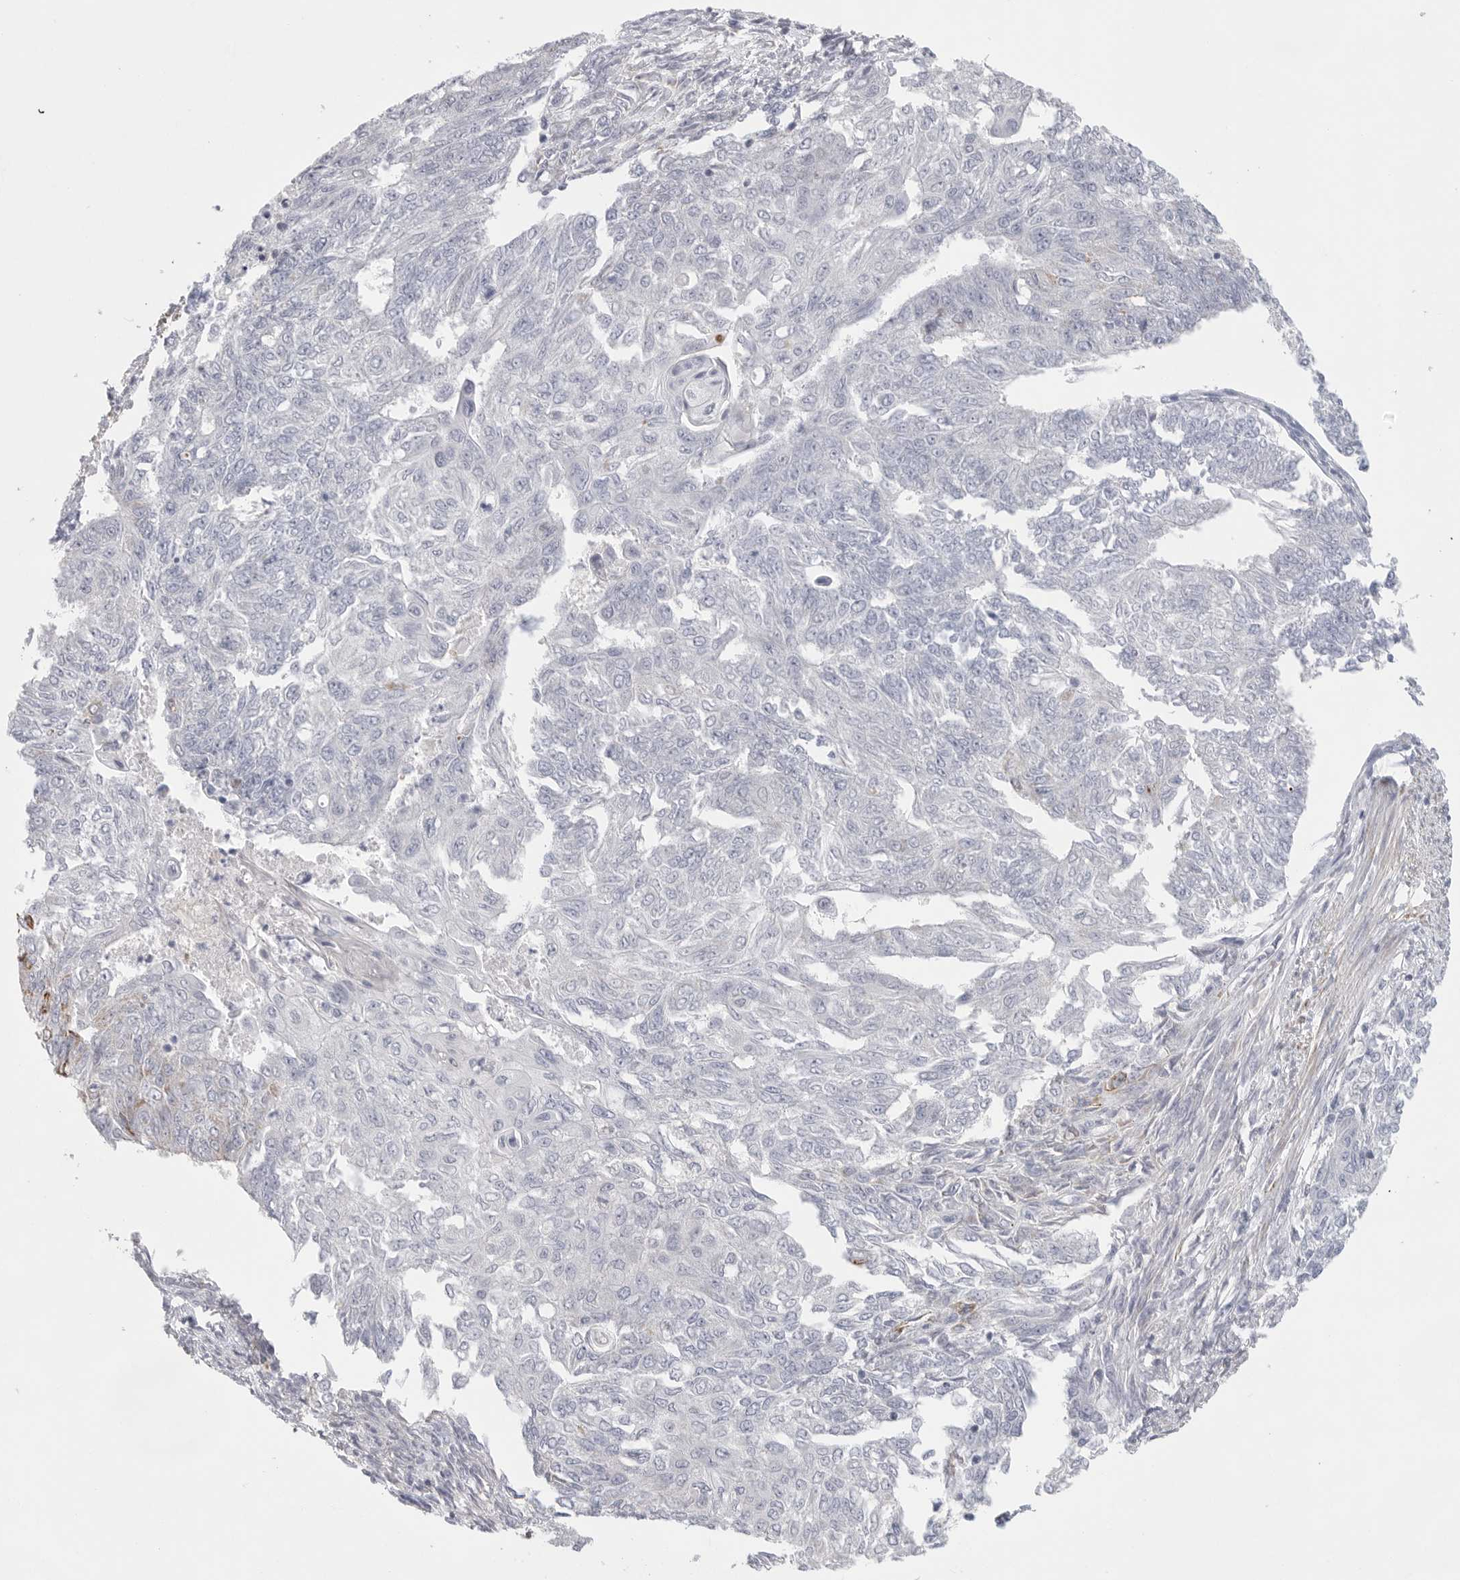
{"staining": {"intensity": "negative", "quantity": "none", "location": "none"}, "tissue": "endometrial cancer", "cell_type": "Tumor cells", "image_type": "cancer", "snomed": [{"axis": "morphology", "description": "Adenocarcinoma, NOS"}, {"axis": "topography", "description": "Endometrium"}], "caption": "The immunohistochemistry (IHC) photomicrograph has no significant staining in tumor cells of endometrial cancer tissue.", "gene": "ELP3", "patient": {"sex": "female", "age": 32}}